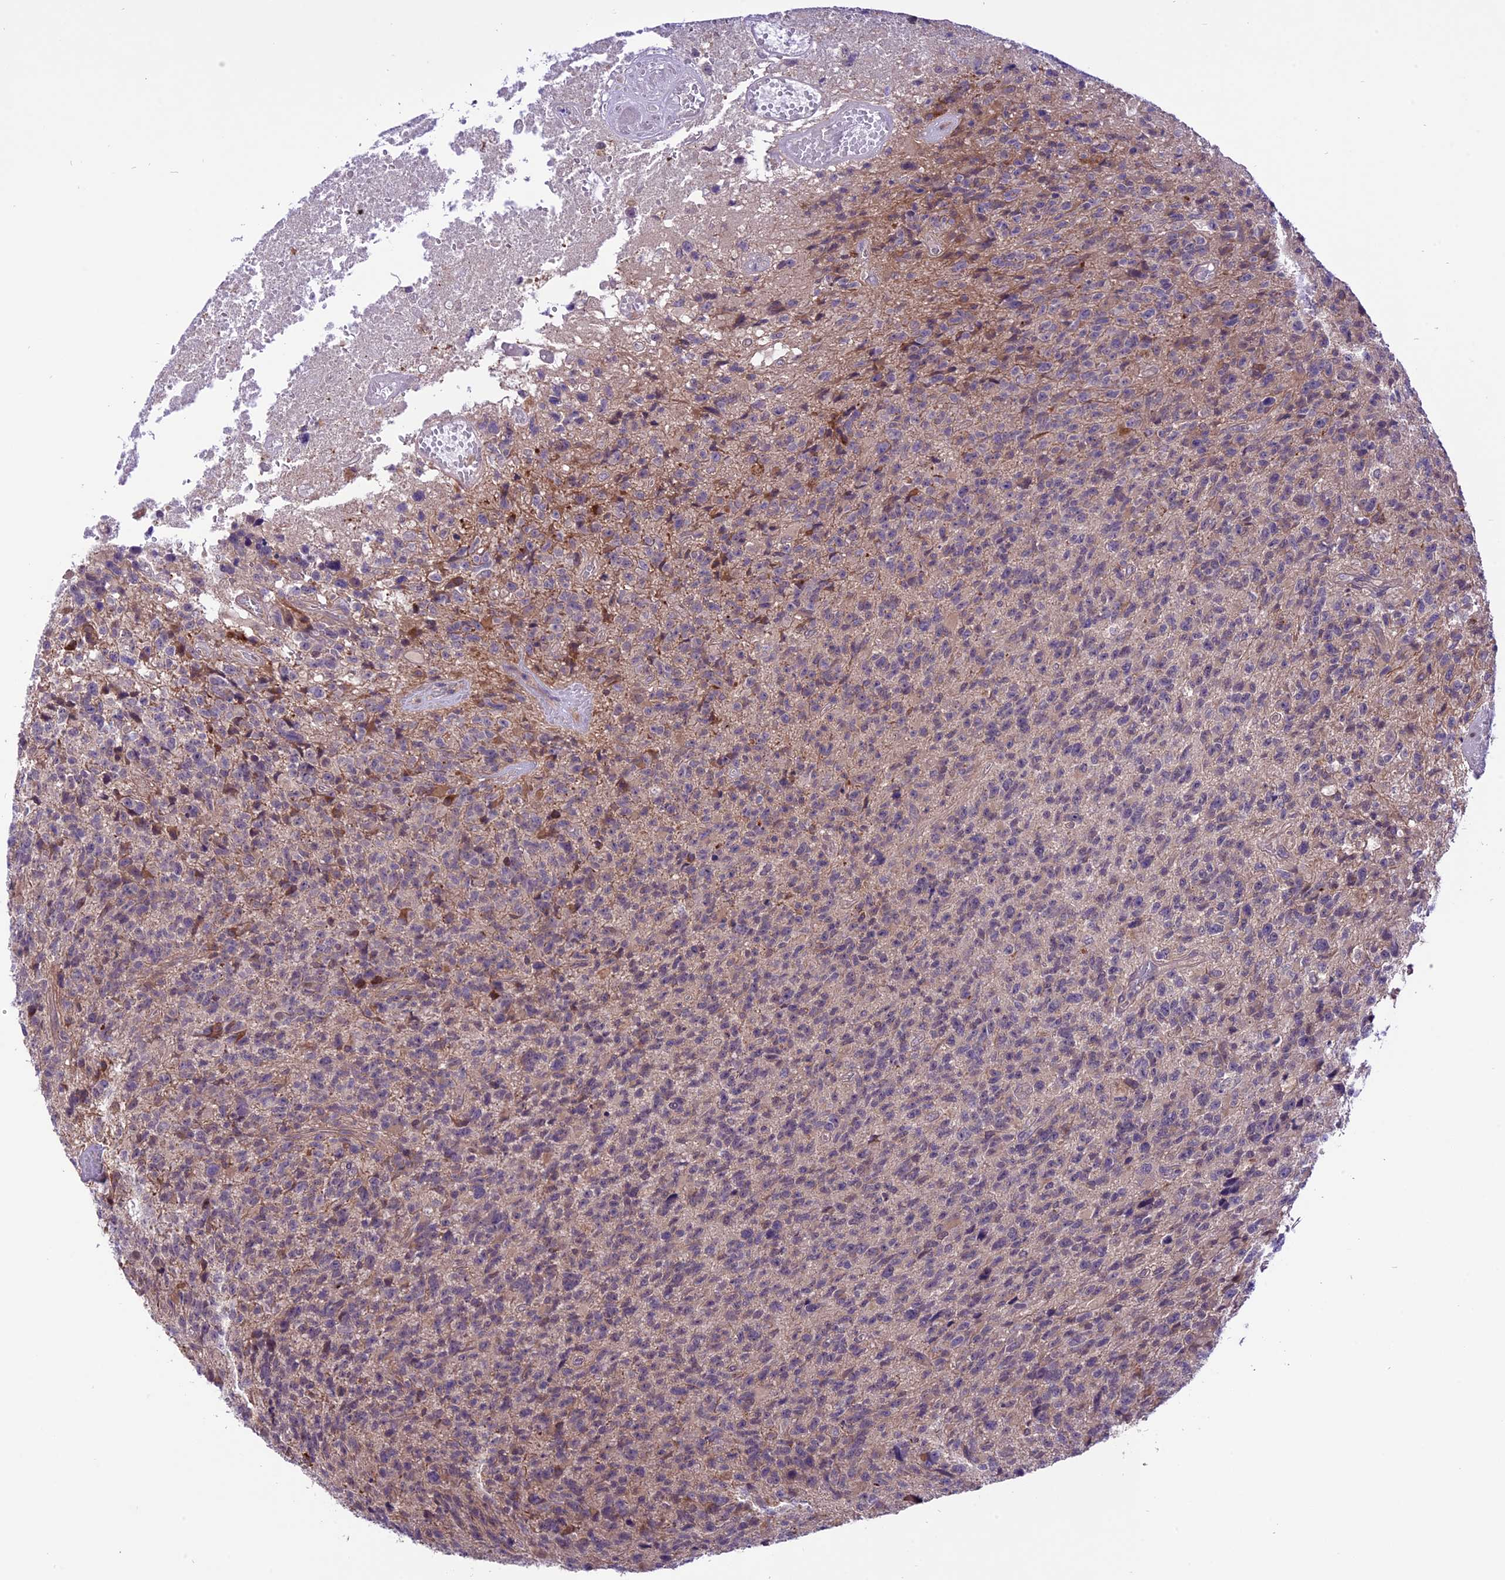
{"staining": {"intensity": "moderate", "quantity": "<25%", "location": "cytoplasmic/membranous"}, "tissue": "glioma", "cell_type": "Tumor cells", "image_type": "cancer", "snomed": [{"axis": "morphology", "description": "Glioma, malignant, High grade"}, {"axis": "topography", "description": "Brain"}], "caption": "Tumor cells display low levels of moderate cytoplasmic/membranous positivity in approximately <25% of cells in human glioma.", "gene": "SPRED1", "patient": {"sex": "male", "age": 76}}